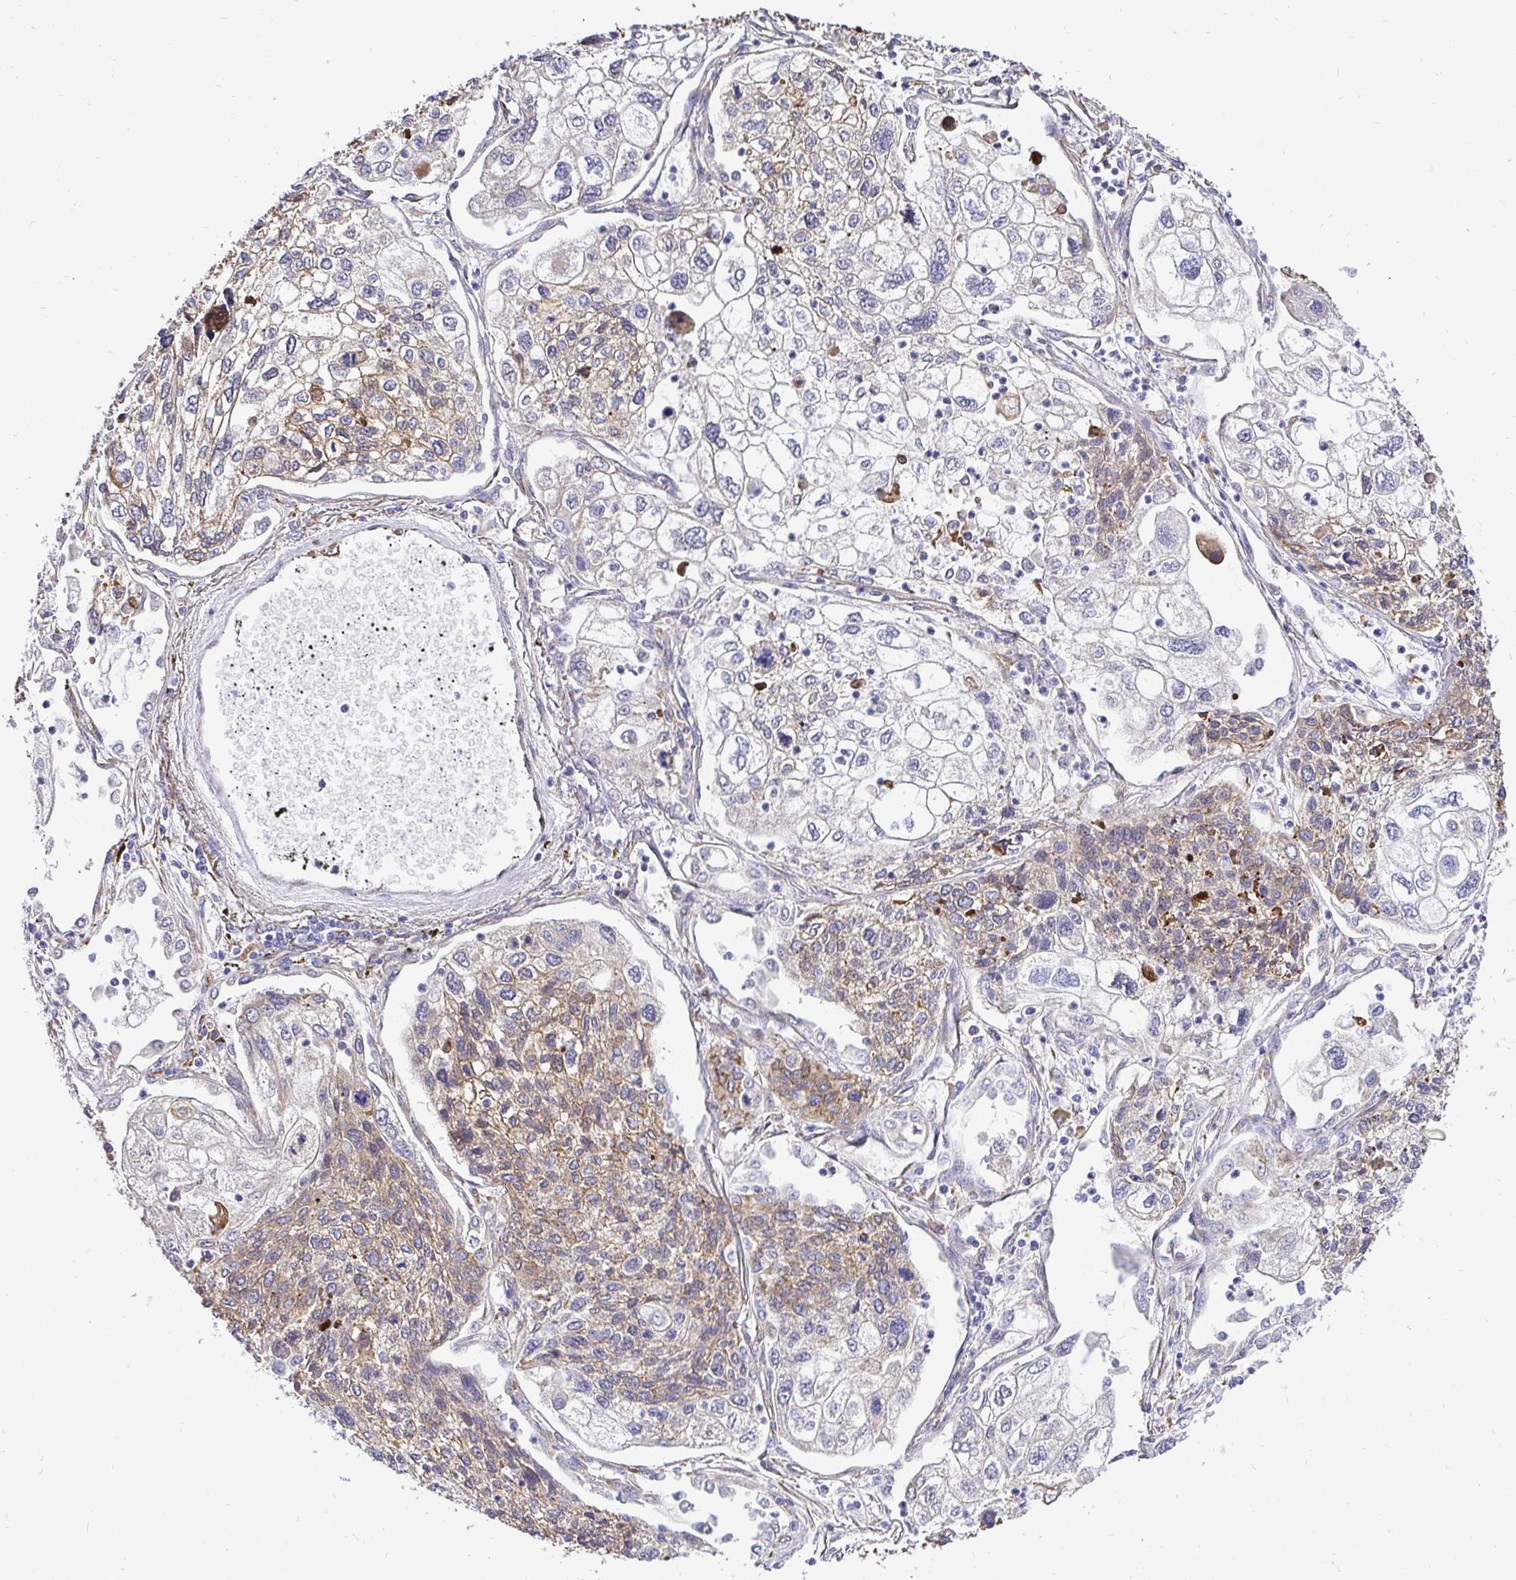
{"staining": {"intensity": "weak", "quantity": "25%-75%", "location": "cytoplasmic/membranous"}, "tissue": "lung cancer", "cell_type": "Tumor cells", "image_type": "cancer", "snomed": [{"axis": "morphology", "description": "Squamous cell carcinoma, NOS"}, {"axis": "topography", "description": "Lung"}], "caption": "Tumor cells demonstrate low levels of weak cytoplasmic/membranous expression in about 25%-75% of cells in human squamous cell carcinoma (lung).", "gene": "CCDC122", "patient": {"sex": "male", "age": 74}}